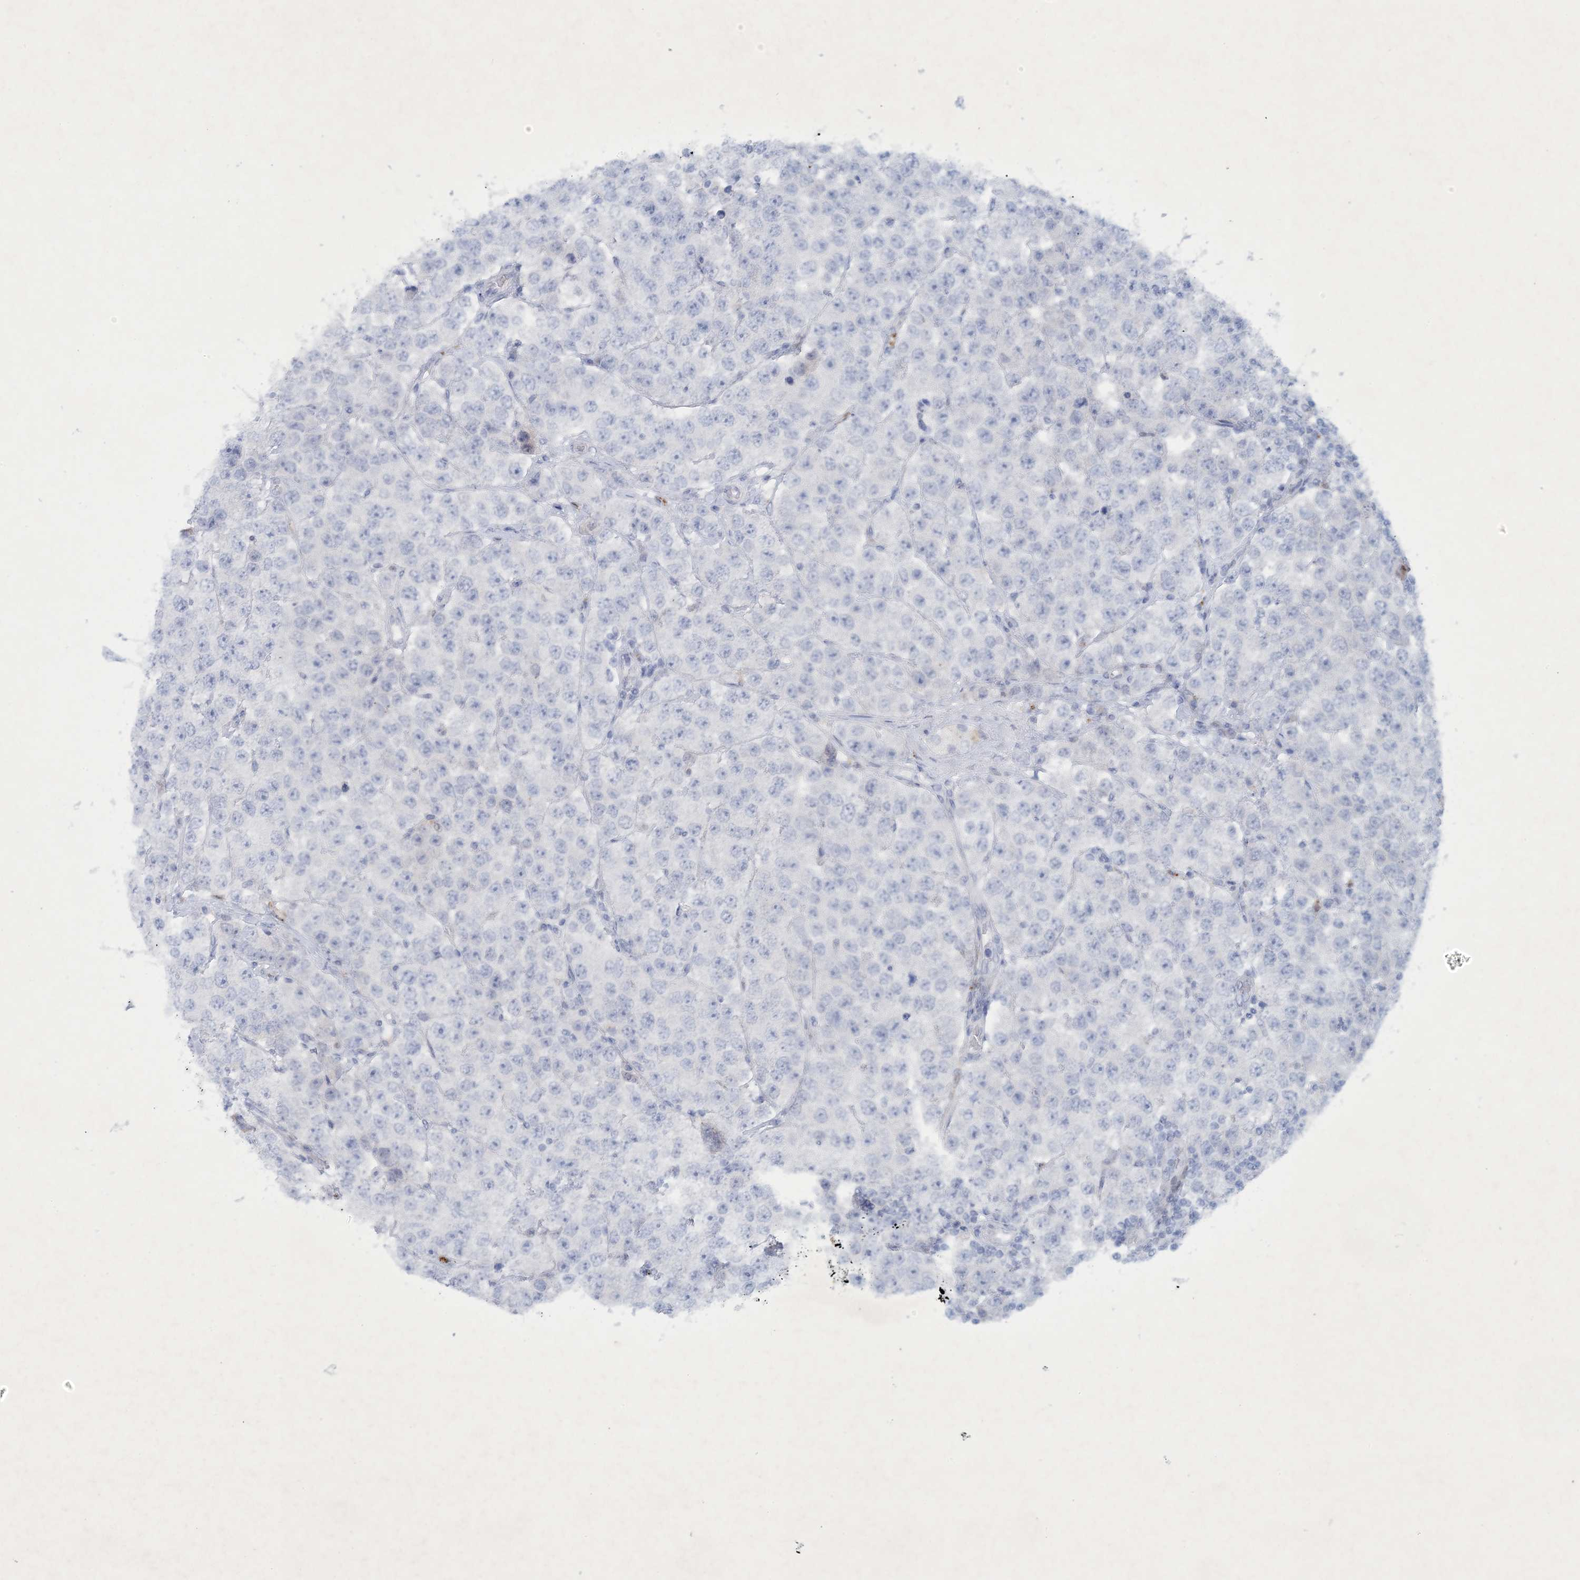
{"staining": {"intensity": "negative", "quantity": "none", "location": "none"}, "tissue": "testis cancer", "cell_type": "Tumor cells", "image_type": "cancer", "snomed": [{"axis": "morphology", "description": "Seminoma, NOS"}, {"axis": "topography", "description": "Testis"}], "caption": "Testis seminoma was stained to show a protein in brown. There is no significant staining in tumor cells. (DAB immunohistochemistry visualized using brightfield microscopy, high magnification).", "gene": "GABRG1", "patient": {"sex": "male", "age": 28}}